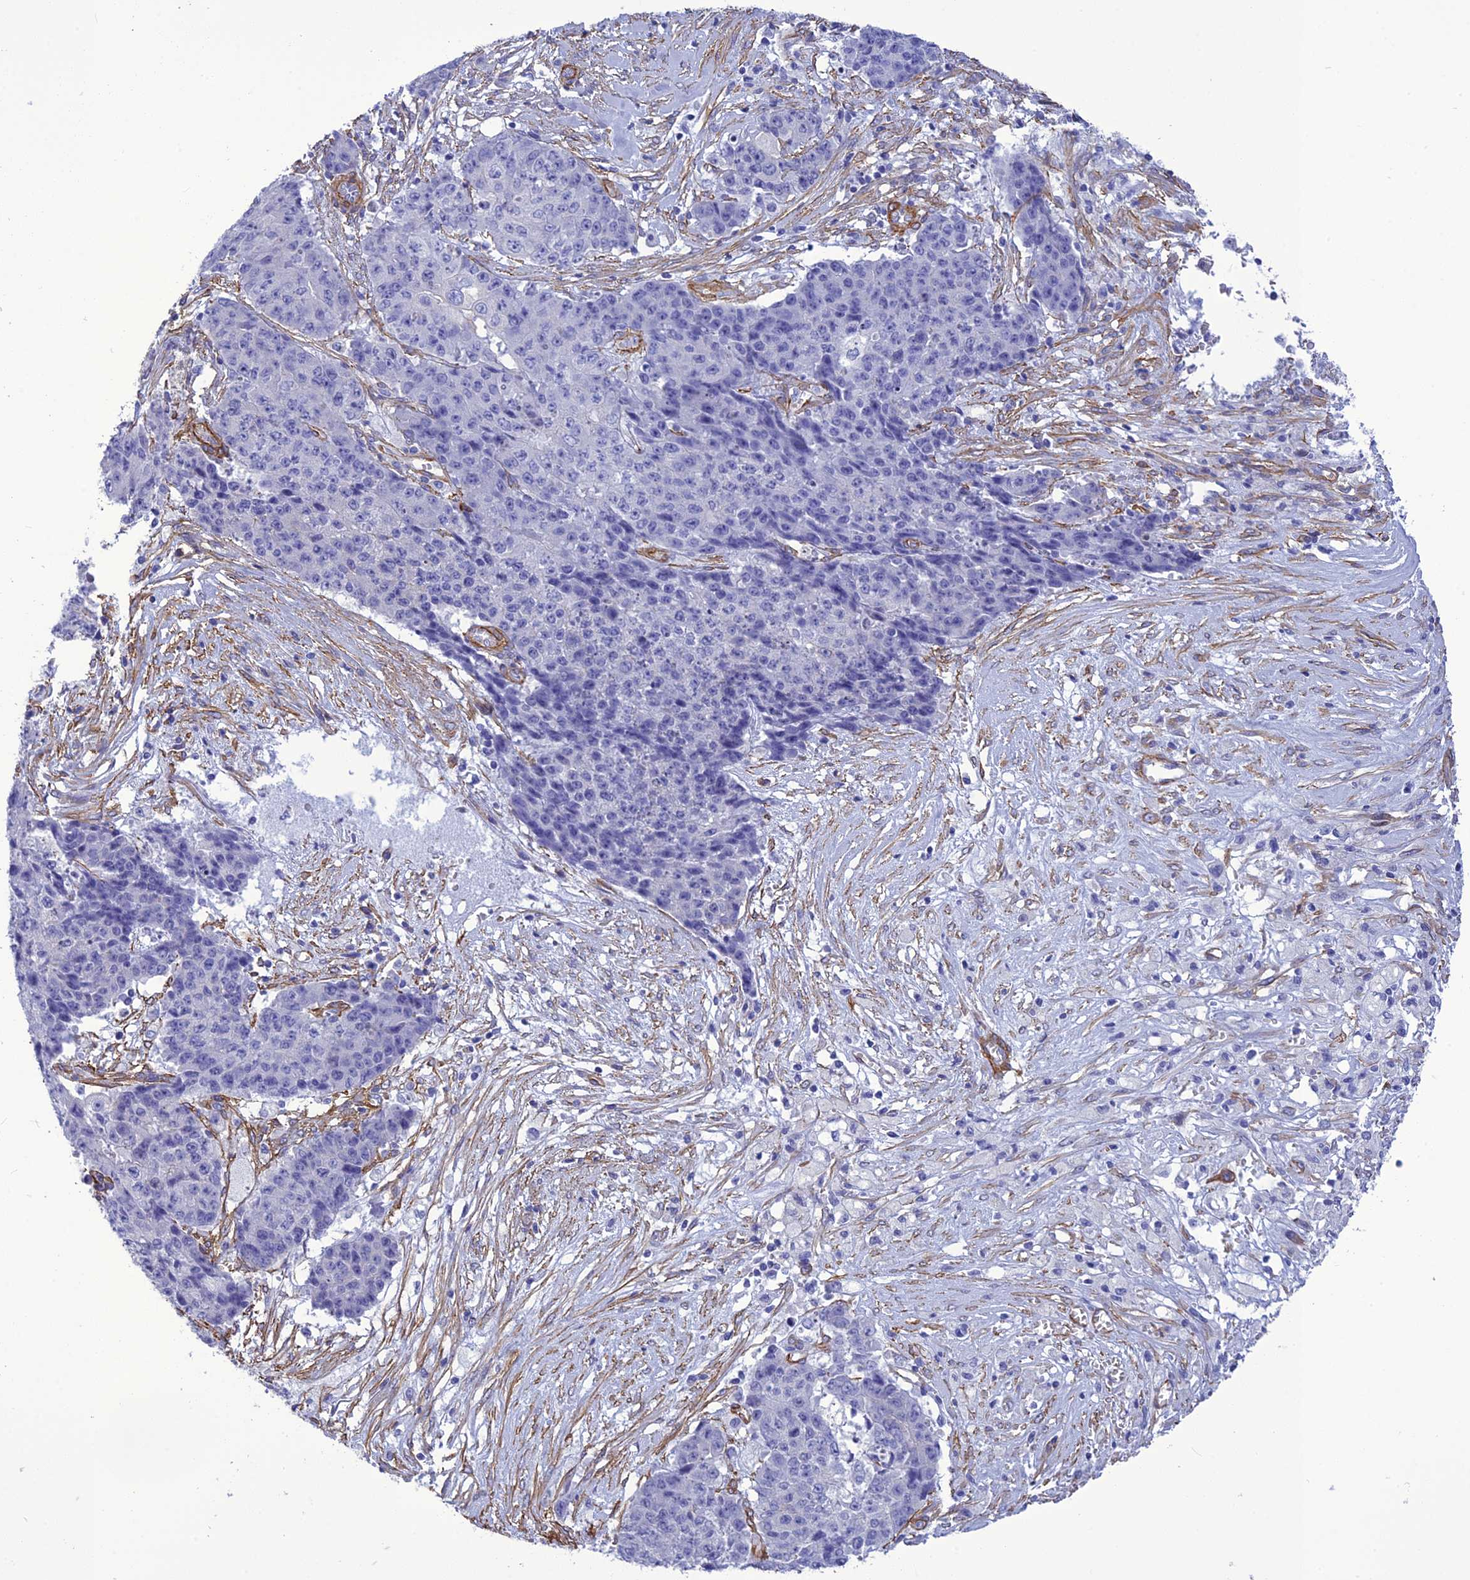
{"staining": {"intensity": "negative", "quantity": "none", "location": "none"}, "tissue": "ovarian cancer", "cell_type": "Tumor cells", "image_type": "cancer", "snomed": [{"axis": "morphology", "description": "Carcinoma, endometroid"}, {"axis": "topography", "description": "Ovary"}], "caption": "Immunohistochemistry (IHC) image of neoplastic tissue: human ovarian cancer stained with DAB exhibits no significant protein expression in tumor cells.", "gene": "NKD1", "patient": {"sex": "female", "age": 42}}